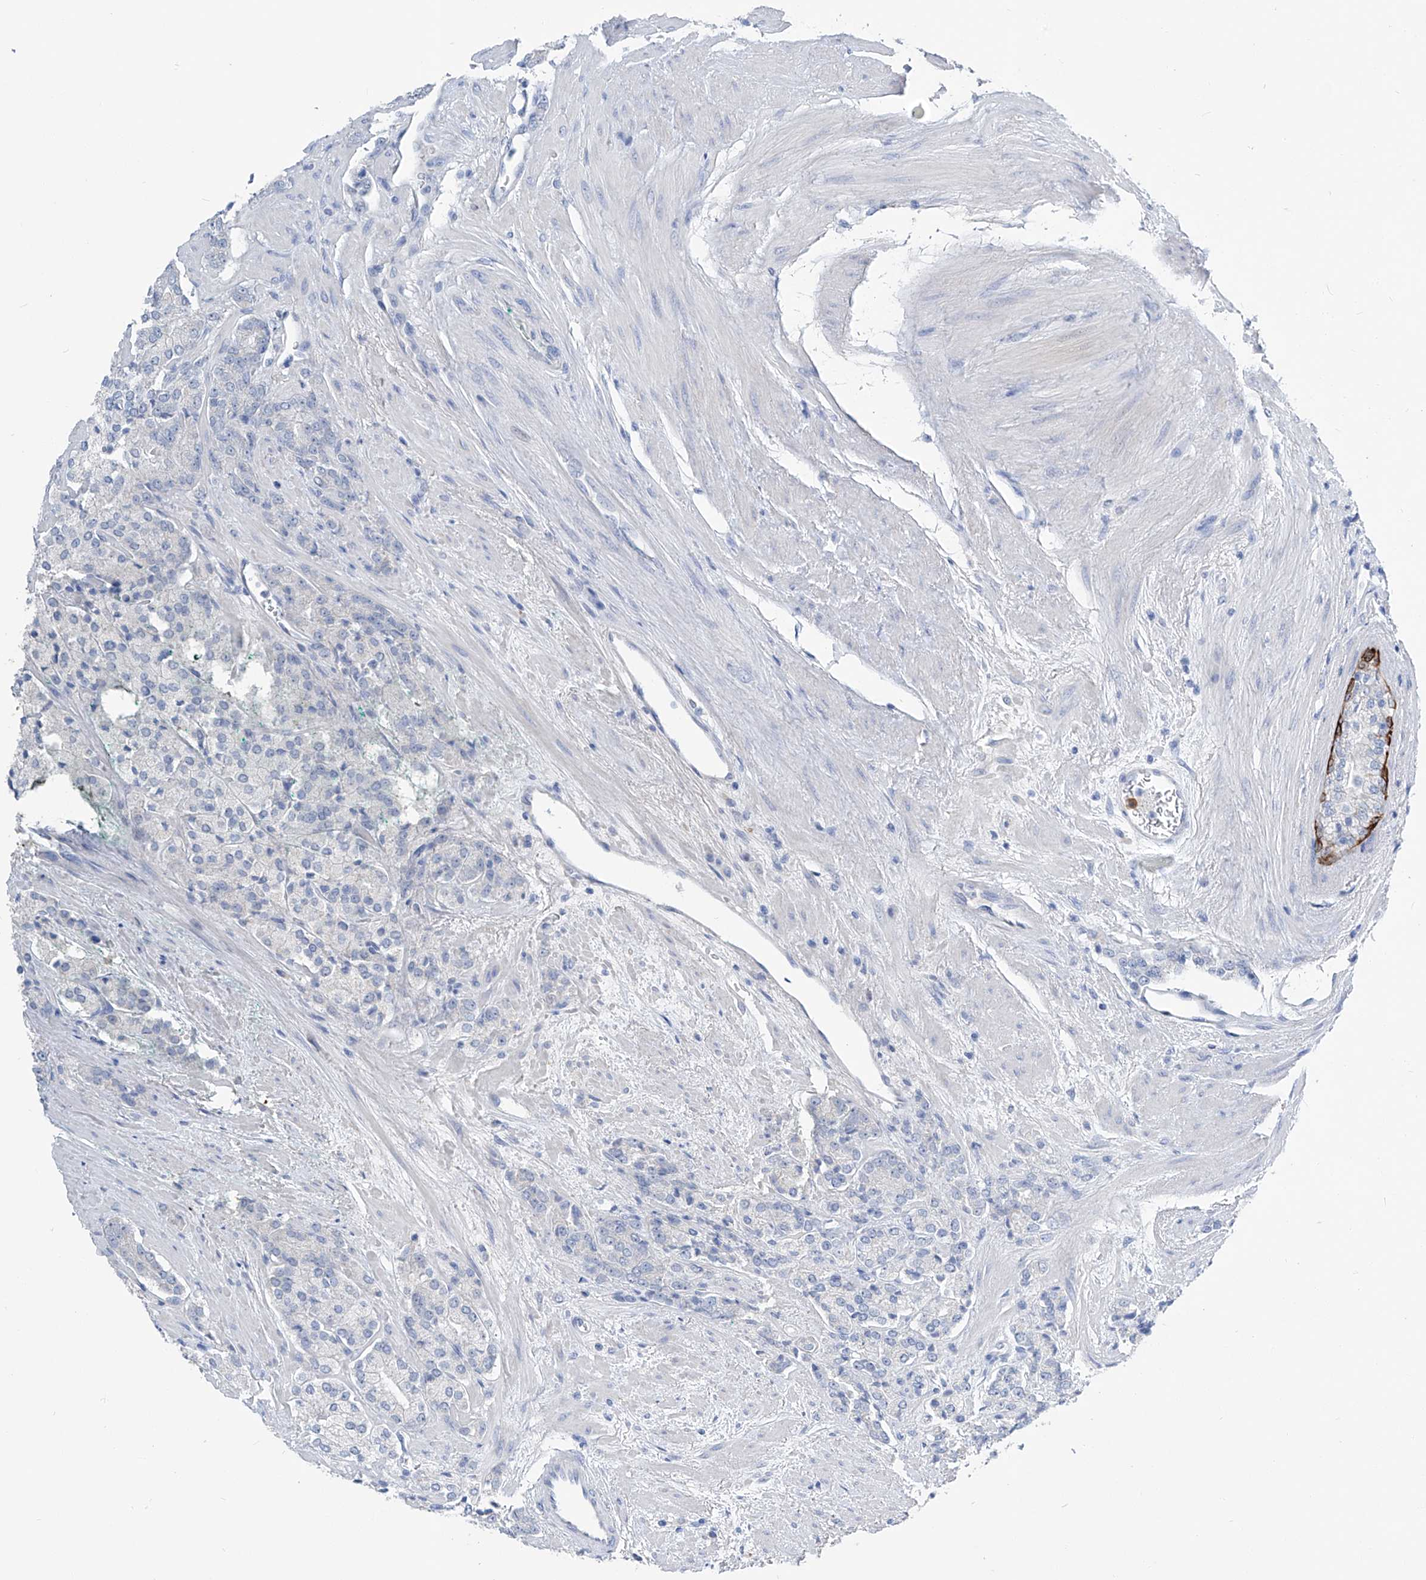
{"staining": {"intensity": "negative", "quantity": "none", "location": "none"}, "tissue": "prostate cancer", "cell_type": "Tumor cells", "image_type": "cancer", "snomed": [{"axis": "morphology", "description": "Adenocarcinoma, High grade"}, {"axis": "topography", "description": "Prostate"}], "caption": "This is a micrograph of IHC staining of prostate adenocarcinoma (high-grade), which shows no staining in tumor cells.", "gene": "FRS3", "patient": {"sex": "male", "age": 71}}